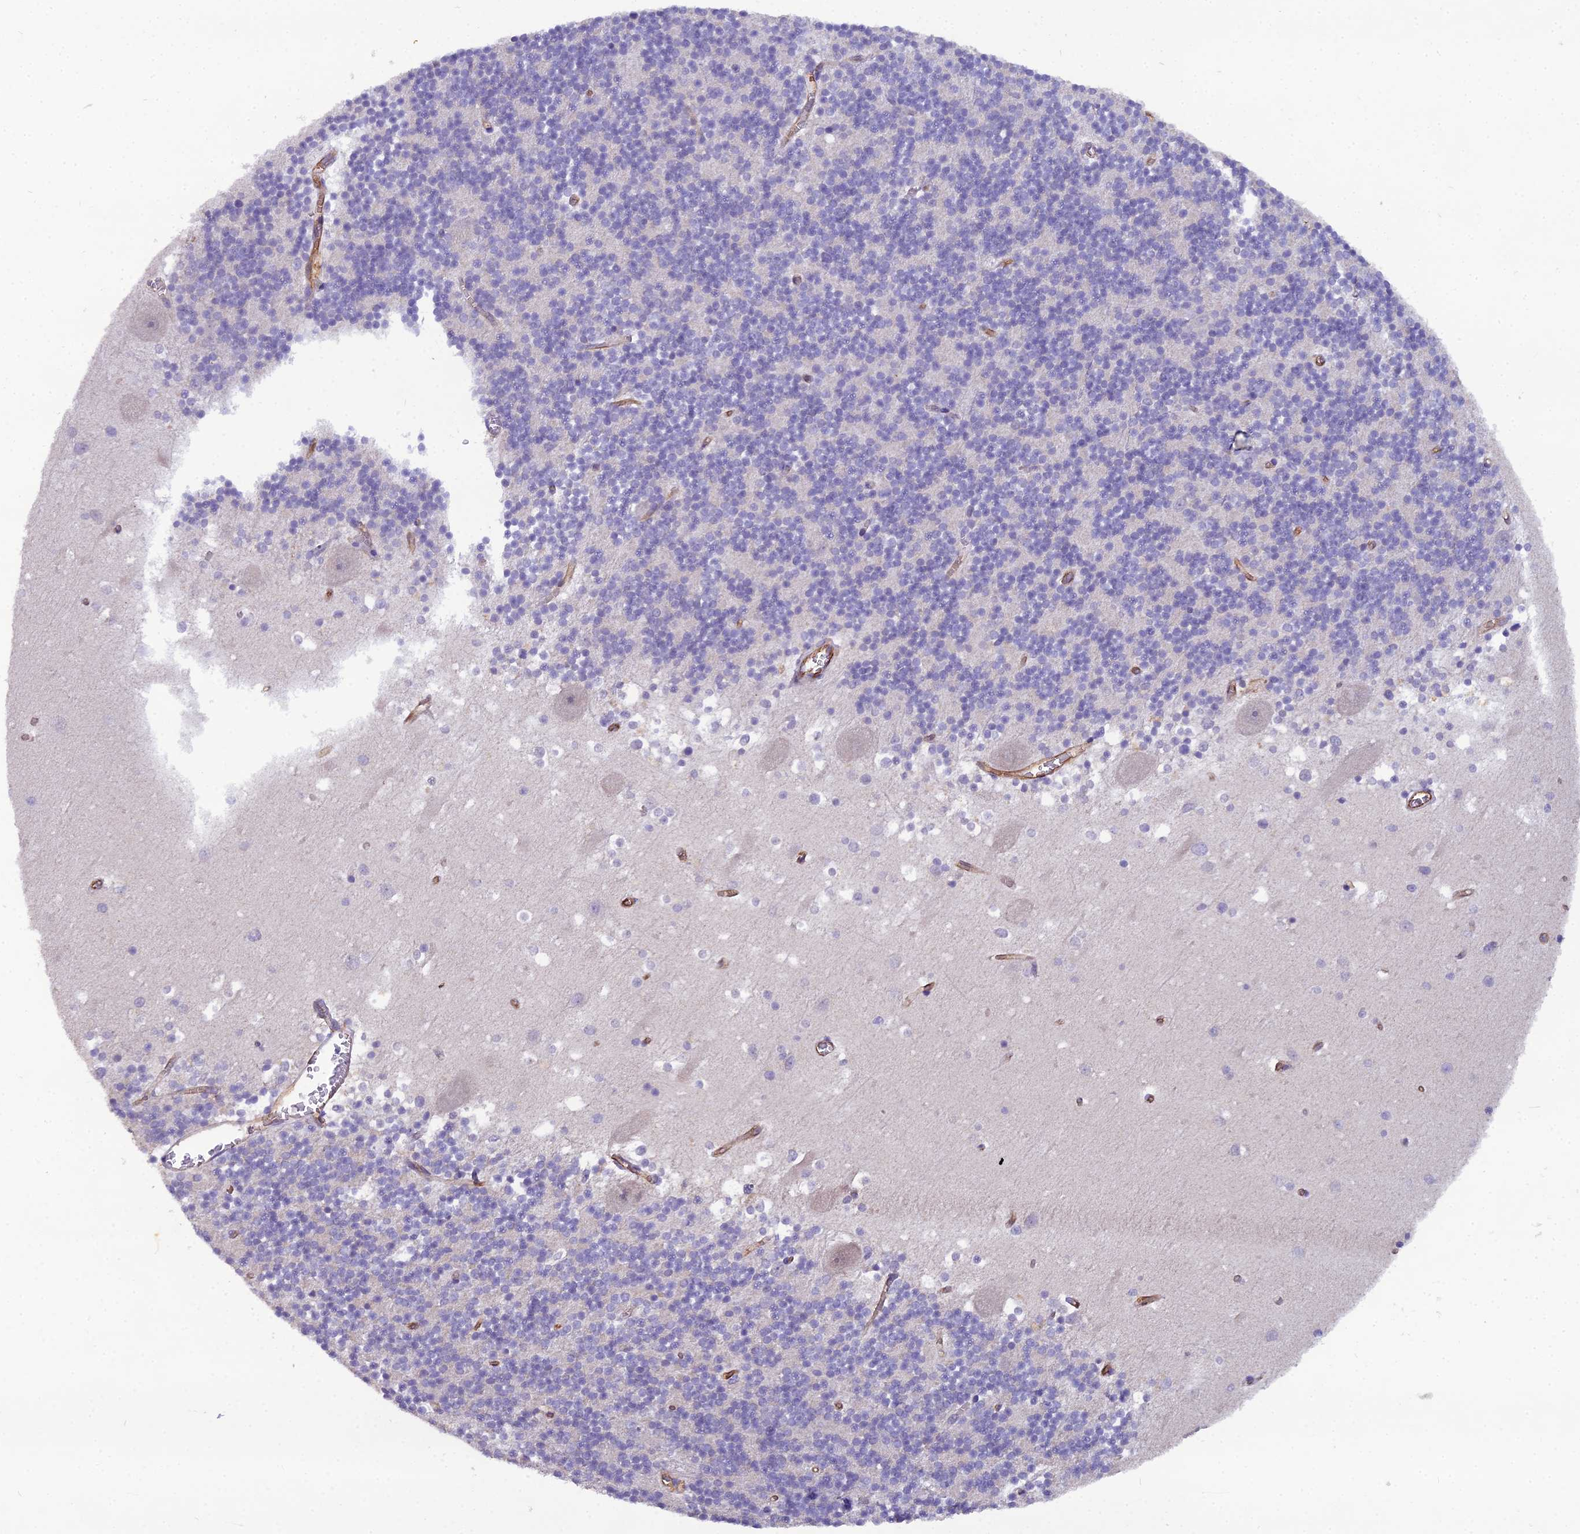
{"staining": {"intensity": "negative", "quantity": "none", "location": "none"}, "tissue": "cerebellum", "cell_type": "Cells in granular layer", "image_type": "normal", "snomed": [{"axis": "morphology", "description": "Normal tissue, NOS"}, {"axis": "topography", "description": "Cerebellum"}], "caption": "Immunohistochemistry of unremarkable human cerebellum demonstrates no staining in cells in granular layer.", "gene": "CFAP47", "patient": {"sex": "male", "age": 54}}